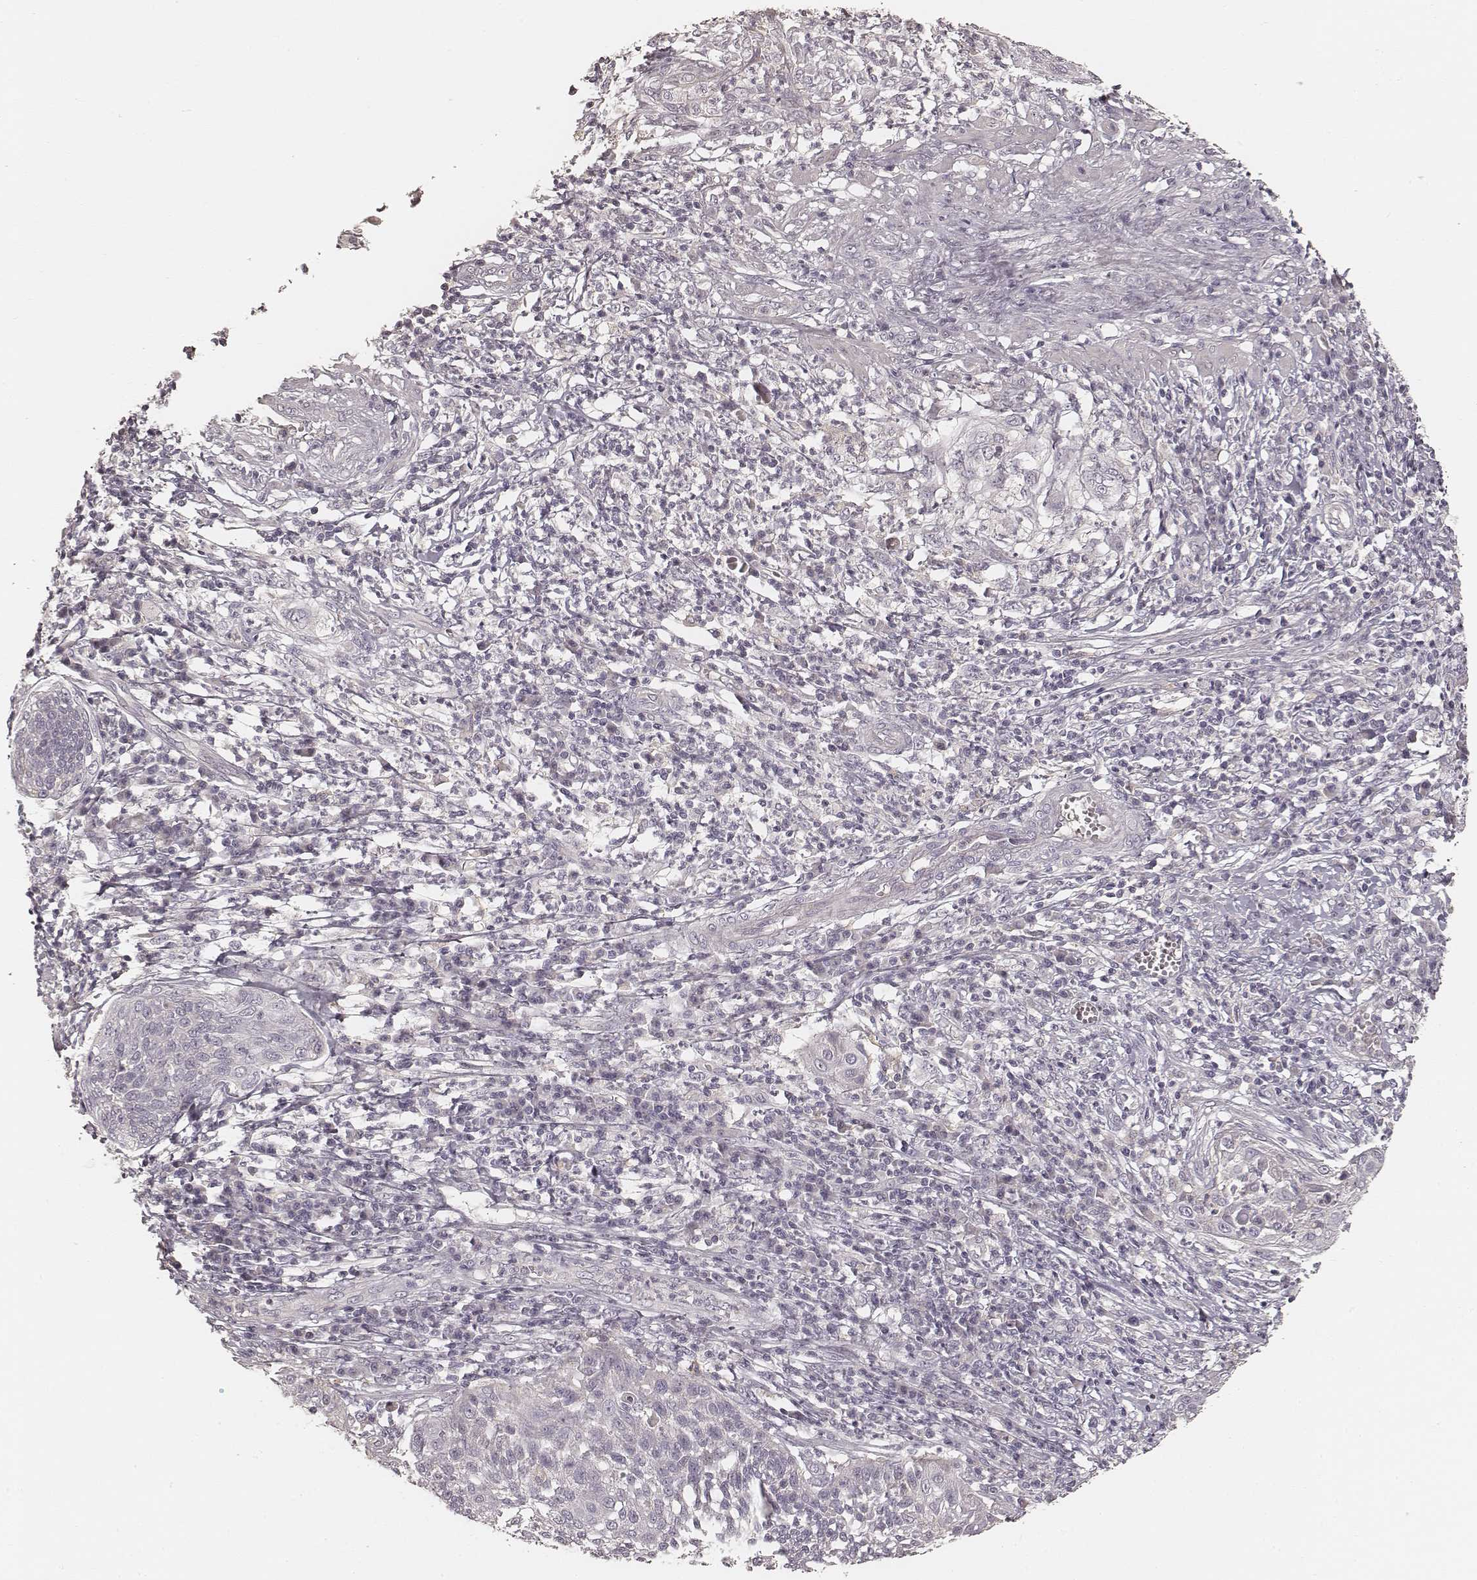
{"staining": {"intensity": "negative", "quantity": "none", "location": "none"}, "tissue": "cervical cancer", "cell_type": "Tumor cells", "image_type": "cancer", "snomed": [{"axis": "morphology", "description": "Squamous cell carcinoma, NOS"}, {"axis": "topography", "description": "Cervix"}], "caption": "The photomicrograph shows no significant staining in tumor cells of cervical squamous cell carcinoma.", "gene": "FMNL2", "patient": {"sex": "female", "age": 34}}